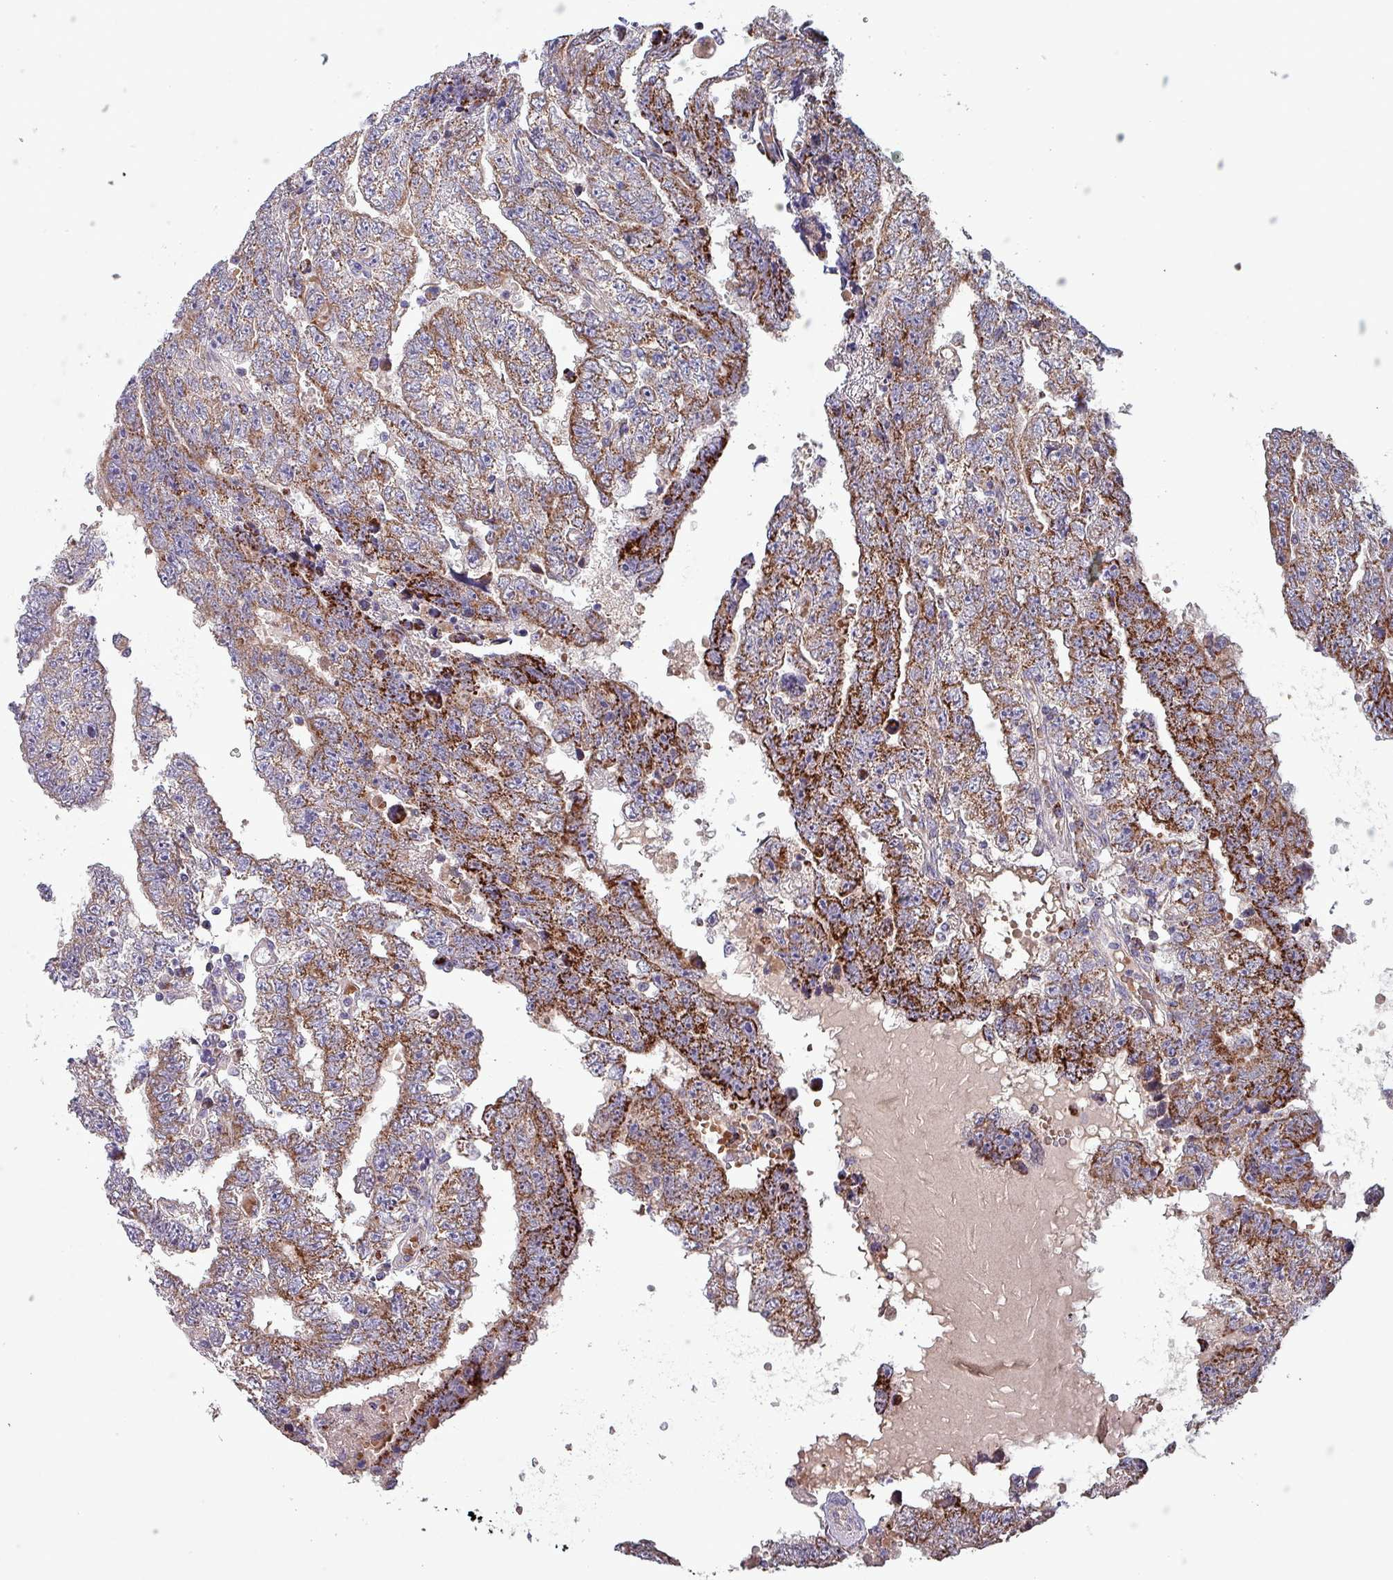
{"staining": {"intensity": "strong", "quantity": "25%-75%", "location": "cytoplasmic/membranous"}, "tissue": "testis cancer", "cell_type": "Tumor cells", "image_type": "cancer", "snomed": [{"axis": "morphology", "description": "Carcinoma, Embryonal, NOS"}, {"axis": "topography", "description": "Testis"}], "caption": "Immunohistochemical staining of human testis cancer shows high levels of strong cytoplasmic/membranous protein staining in about 25%-75% of tumor cells. (brown staining indicates protein expression, while blue staining denotes nuclei).", "gene": "ZNF322", "patient": {"sex": "male", "age": 25}}